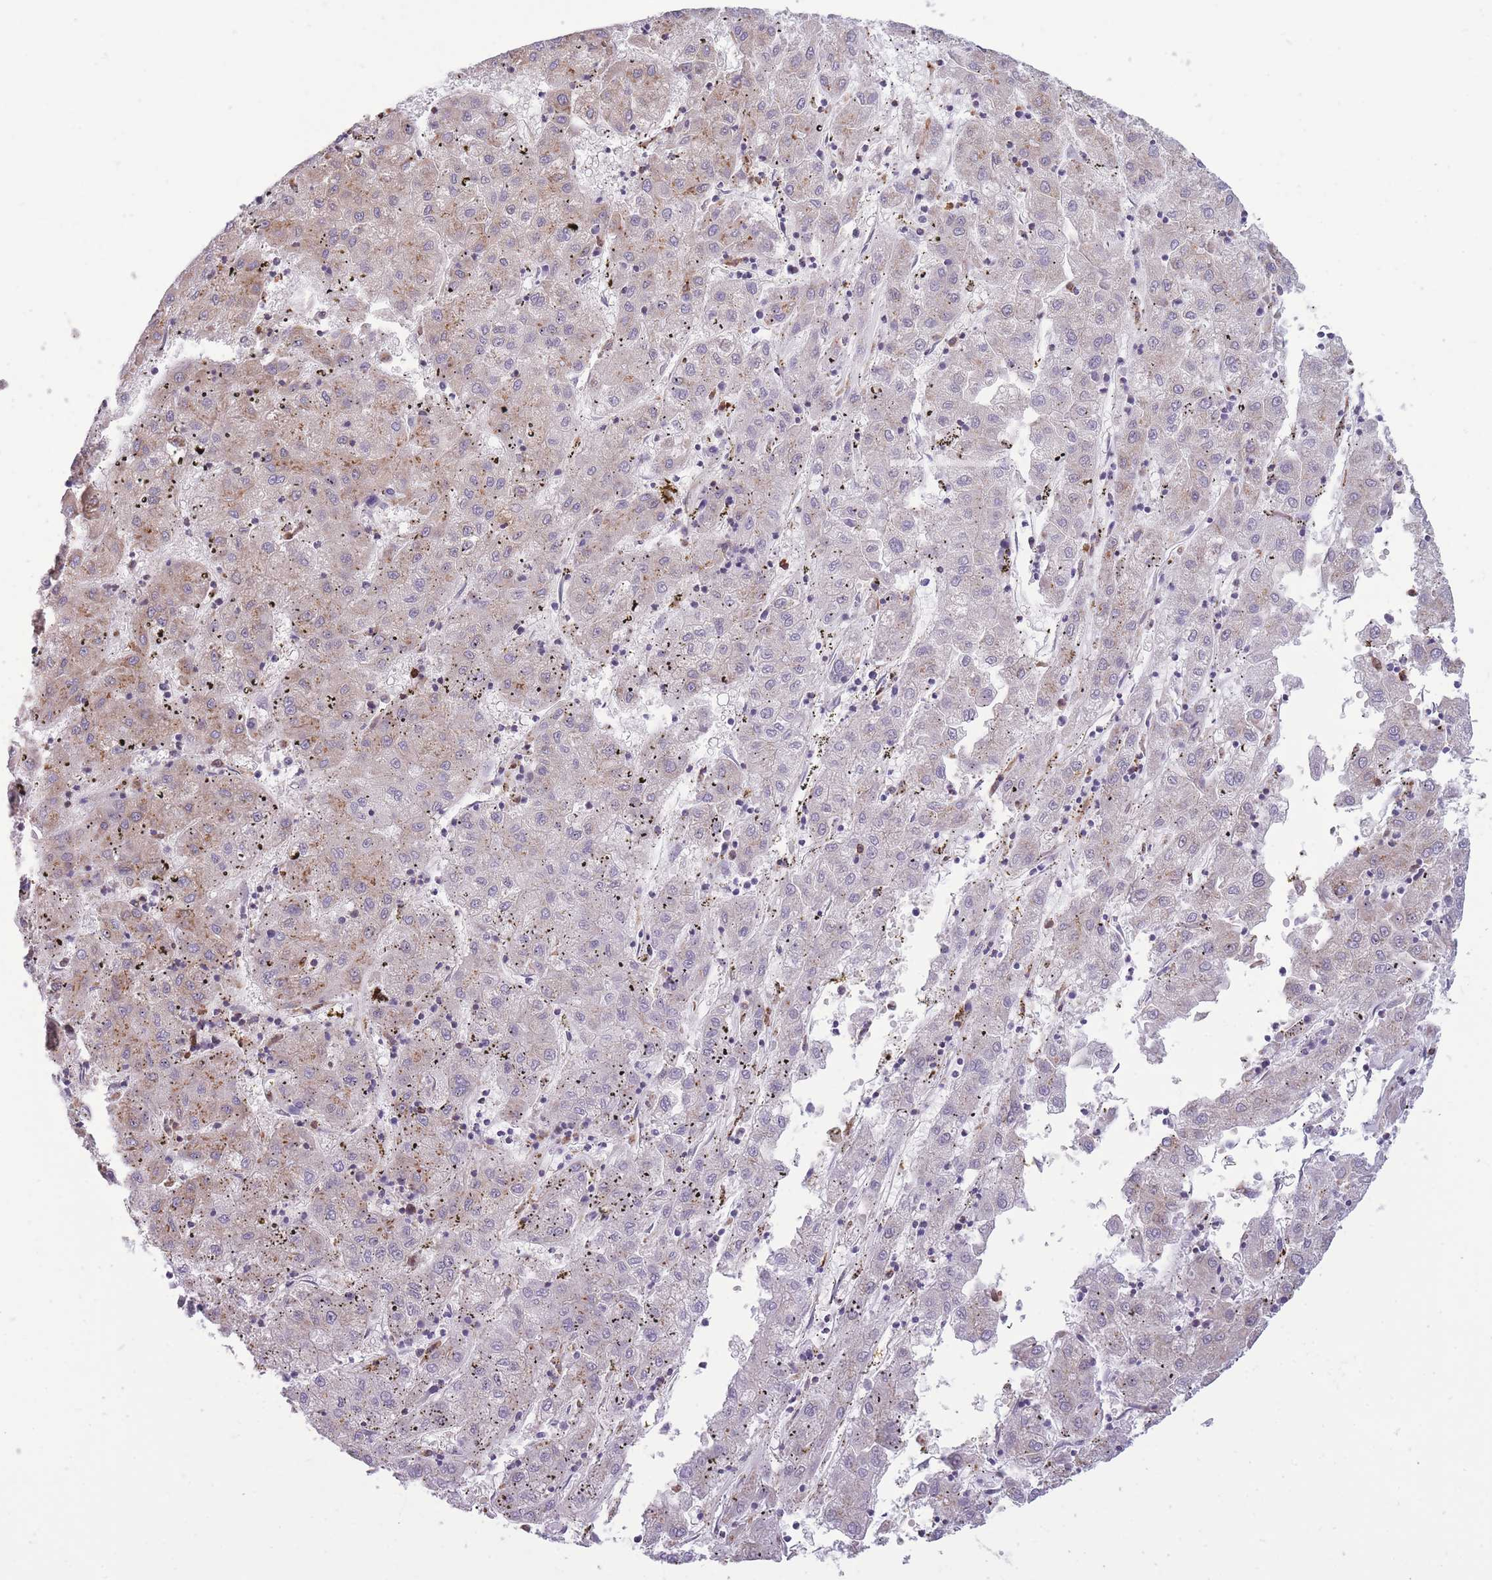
{"staining": {"intensity": "moderate", "quantity": "25%-75%", "location": "cytoplasmic/membranous"}, "tissue": "liver cancer", "cell_type": "Tumor cells", "image_type": "cancer", "snomed": [{"axis": "morphology", "description": "Carcinoma, Hepatocellular, NOS"}, {"axis": "topography", "description": "Liver"}], "caption": "Immunohistochemistry (IHC) of liver cancer displays medium levels of moderate cytoplasmic/membranous positivity in approximately 25%-75% of tumor cells. (DAB (3,3'-diaminobenzidine) IHC with brightfield microscopy, high magnification).", "gene": "TMEM121", "patient": {"sex": "male", "age": 72}}